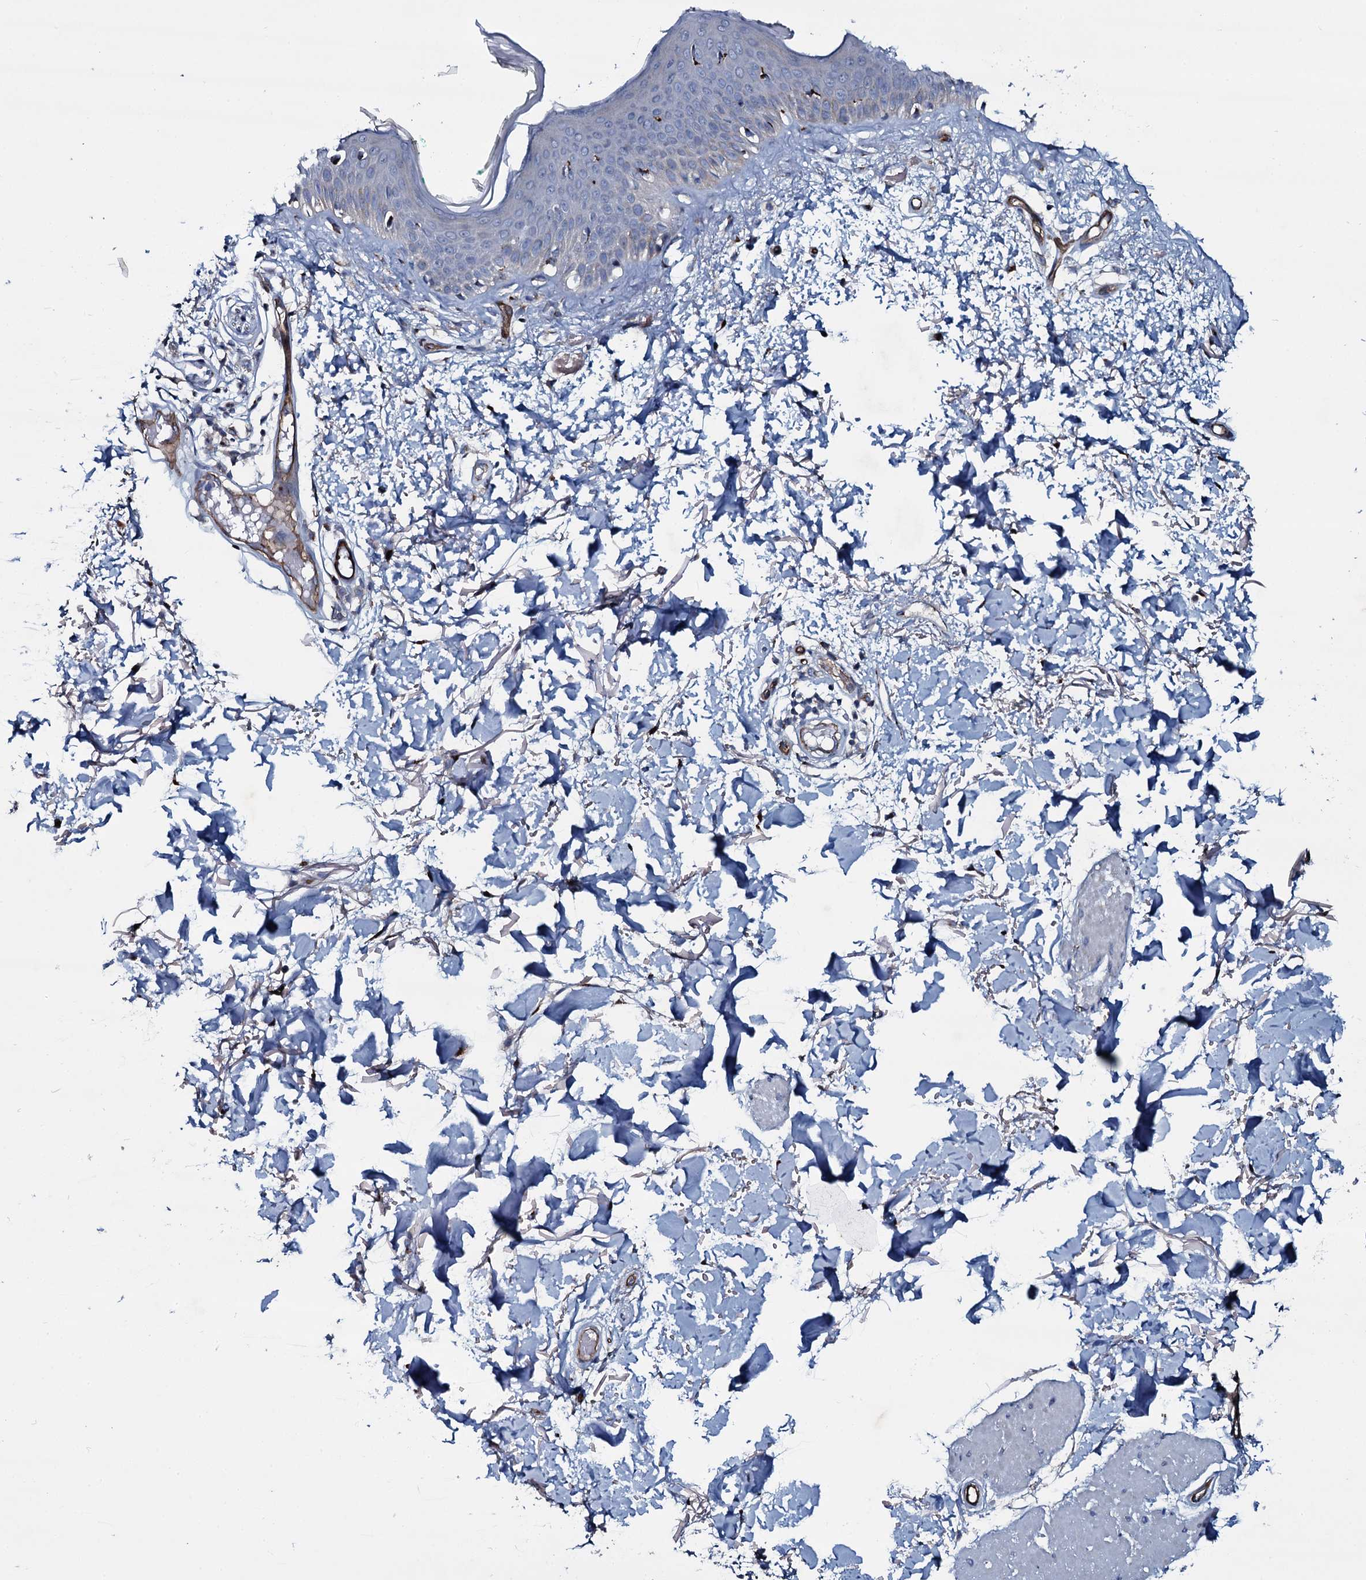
{"staining": {"intensity": "moderate", "quantity": ">75%", "location": "cytoplasmic/membranous"}, "tissue": "skin", "cell_type": "Fibroblasts", "image_type": "normal", "snomed": [{"axis": "morphology", "description": "Normal tissue, NOS"}, {"axis": "topography", "description": "Skin"}], "caption": "Immunohistochemical staining of benign human skin exhibits medium levels of moderate cytoplasmic/membranous staining in approximately >75% of fibroblasts.", "gene": "CLEC14A", "patient": {"sex": "male", "age": 62}}